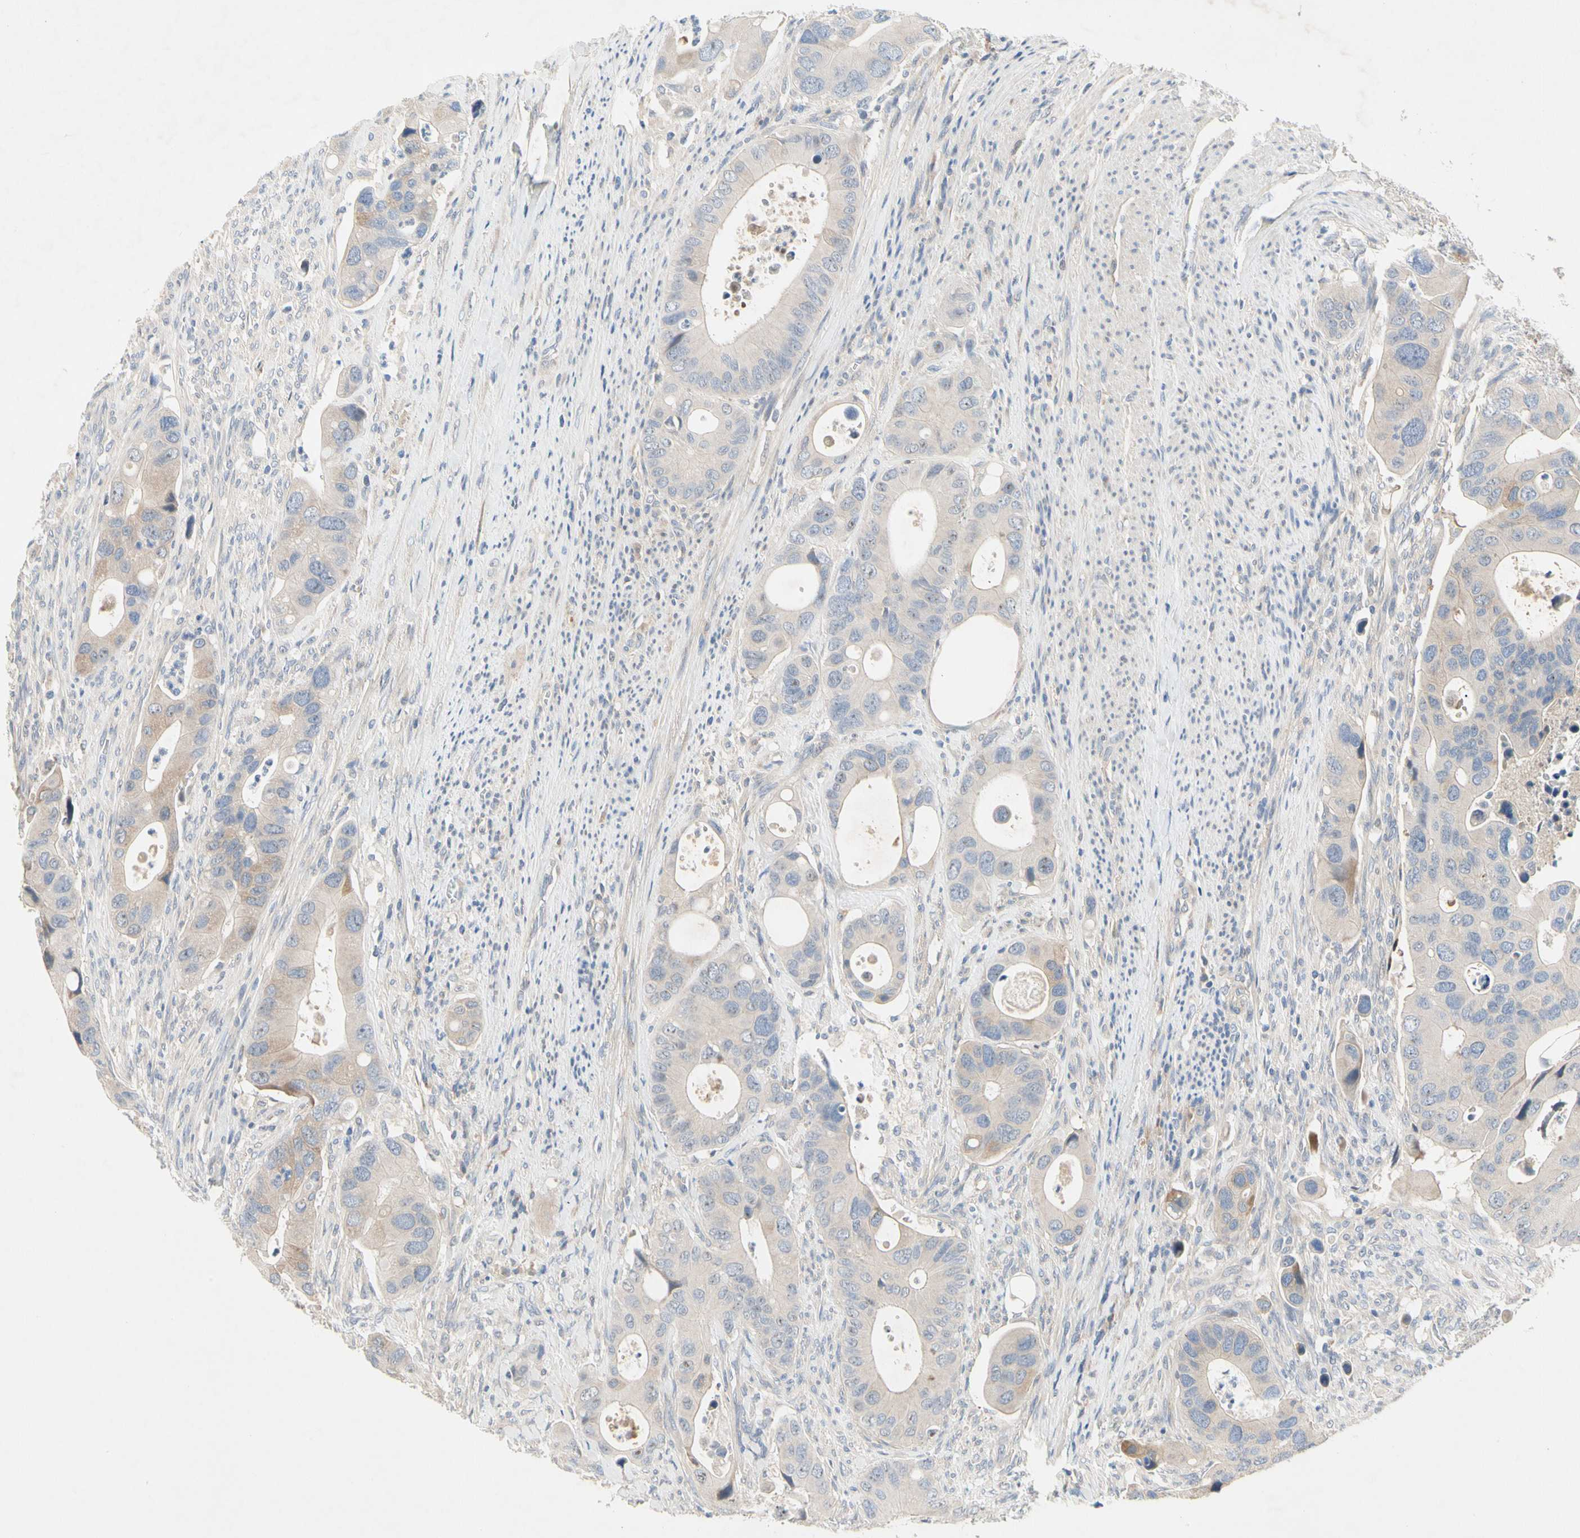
{"staining": {"intensity": "weak", "quantity": "<25%", "location": "cytoplasmic/membranous"}, "tissue": "colorectal cancer", "cell_type": "Tumor cells", "image_type": "cancer", "snomed": [{"axis": "morphology", "description": "Adenocarcinoma, NOS"}, {"axis": "topography", "description": "Rectum"}], "caption": "Immunohistochemistry micrograph of colorectal adenocarcinoma stained for a protein (brown), which shows no expression in tumor cells.", "gene": "GAS6", "patient": {"sex": "female", "age": 57}}